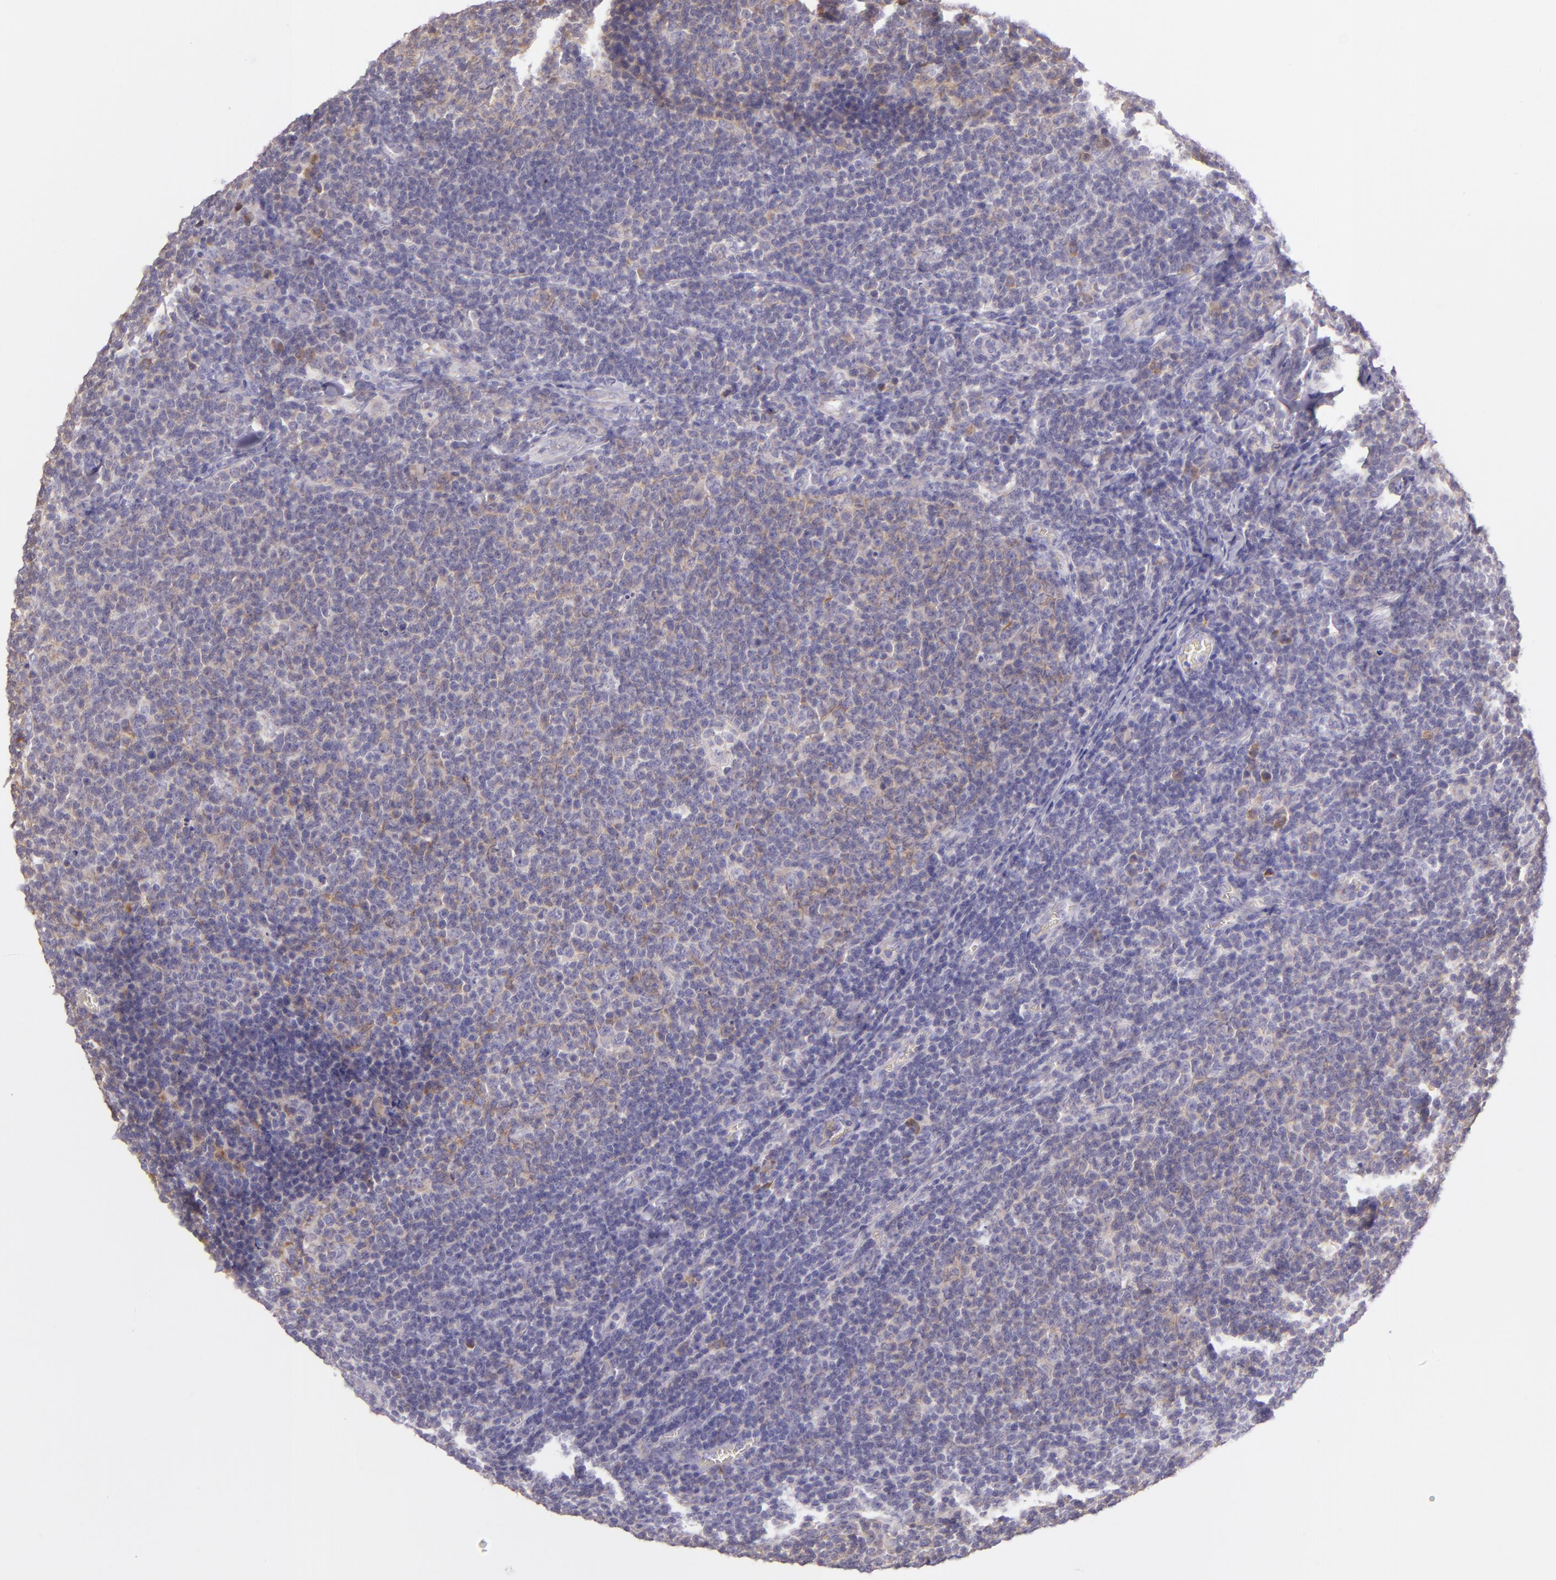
{"staining": {"intensity": "negative", "quantity": "none", "location": "none"}, "tissue": "lymphoma", "cell_type": "Tumor cells", "image_type": "cancer", "snomed": [{"axis": "morphology", "description": "Malignant lymphoma, non-Hodgkin's type, Low grade"}, {"axis": "topography", "description": "Lymph node"}], "caption": "Tumor cells show no significant positivity in lymphoma. Brightfield microscopy of immunohistochemistry stained with DAB (3,3'-diaminobenzidine) (brown) and hematoxylin (blue), captured at high magnification.", "gene": "ZC3H7B", "patient": {"sex": "male", "age": 74}}